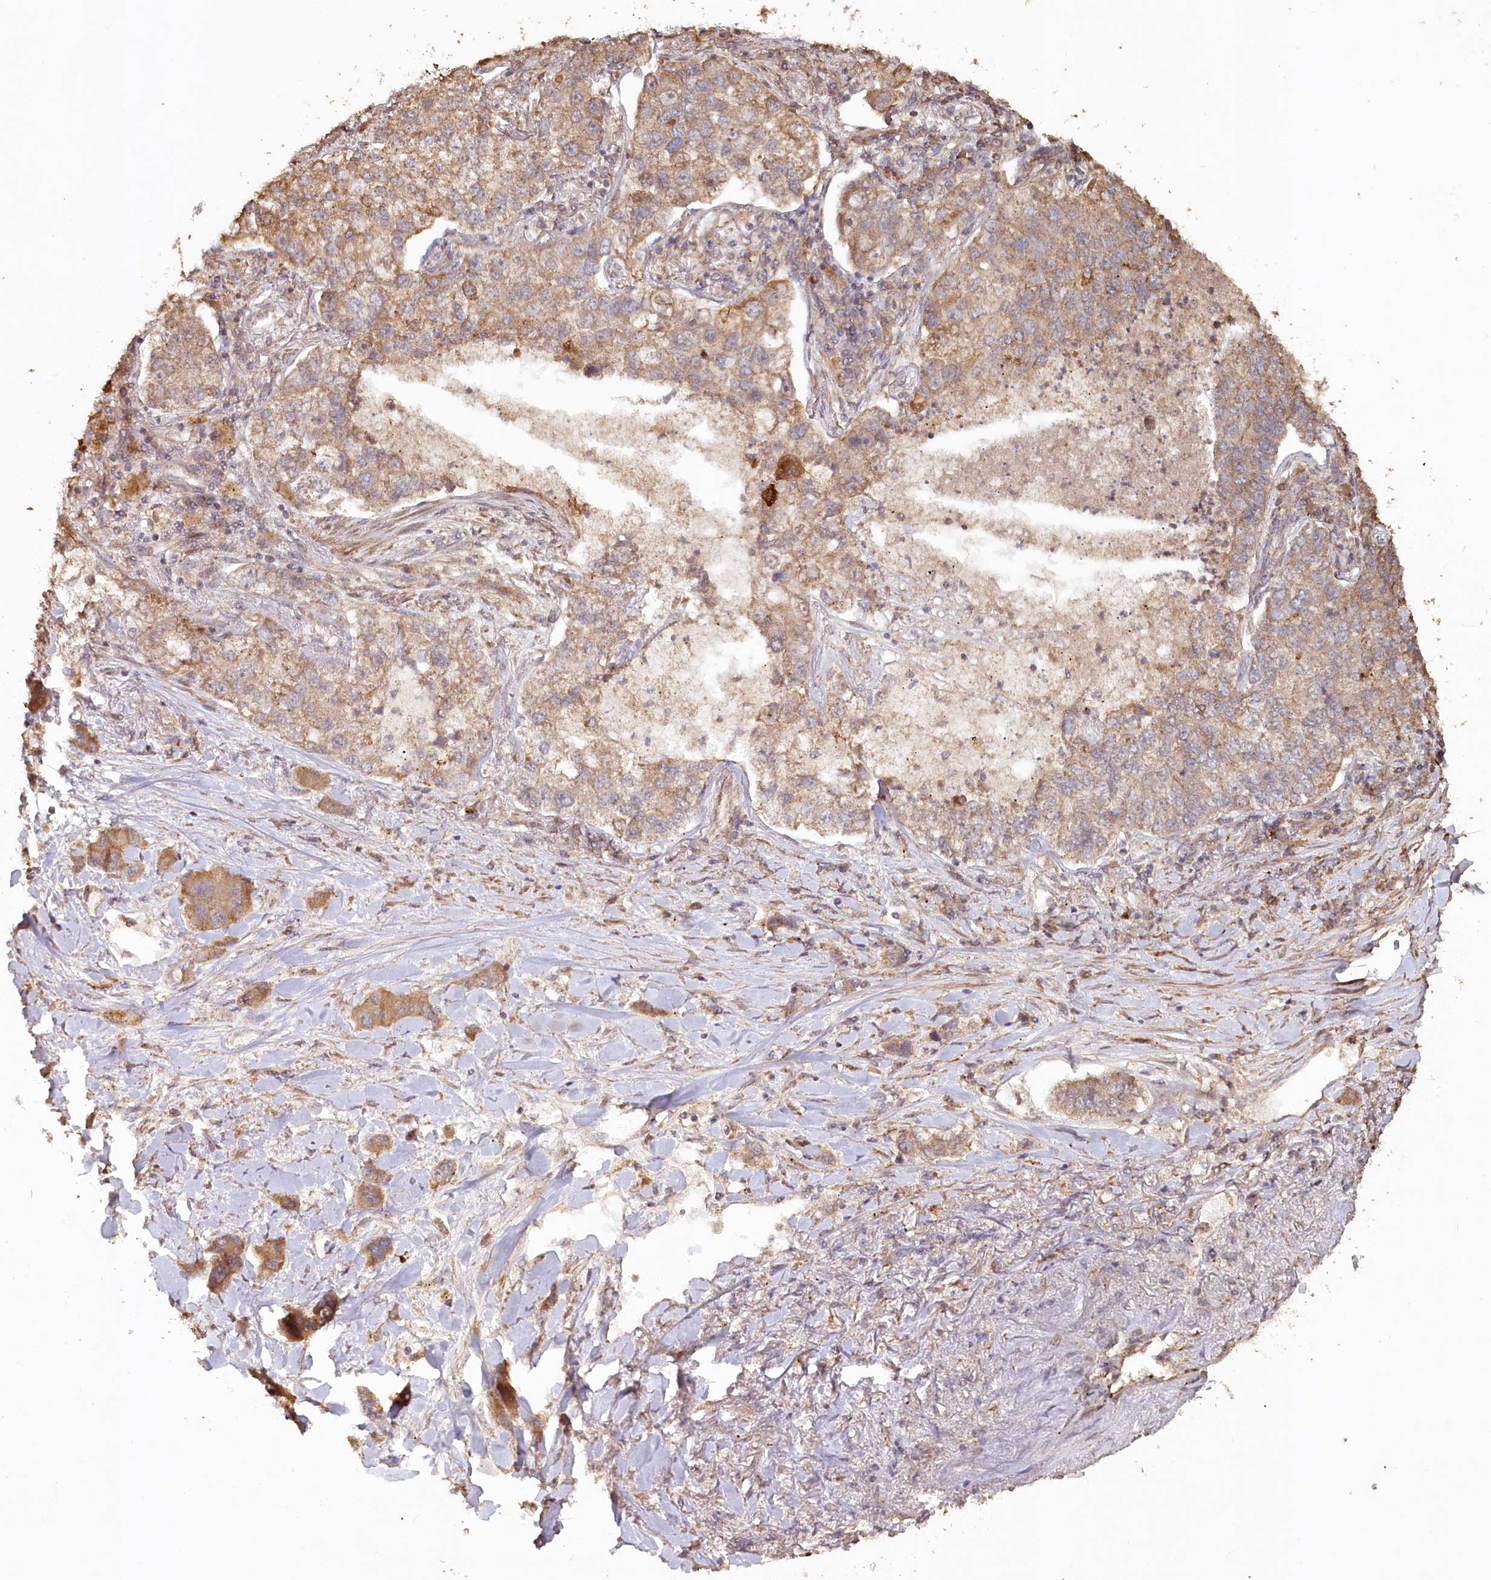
{"staining": {"intensity": "moderate", "quantity": ">75%", "location": "cytoplasmic/membranous"}, "tissue": "lung cancer", "cell_type": "Tumor cells", "image_type": "cancer", "snomed": [{"axis": "morphology", "description": "Adenocarcinoma, NOS"}, {"axis": "topography", "description": "Lung"}], "caption": "Human lung adenocarcinoma stained for a protein (brown) displays moderate cytoplasmic/membranous positive positivity in about >75% of tumor cells.", "gene": "HAL", "patient": {"sex": "male", "age": 49}}